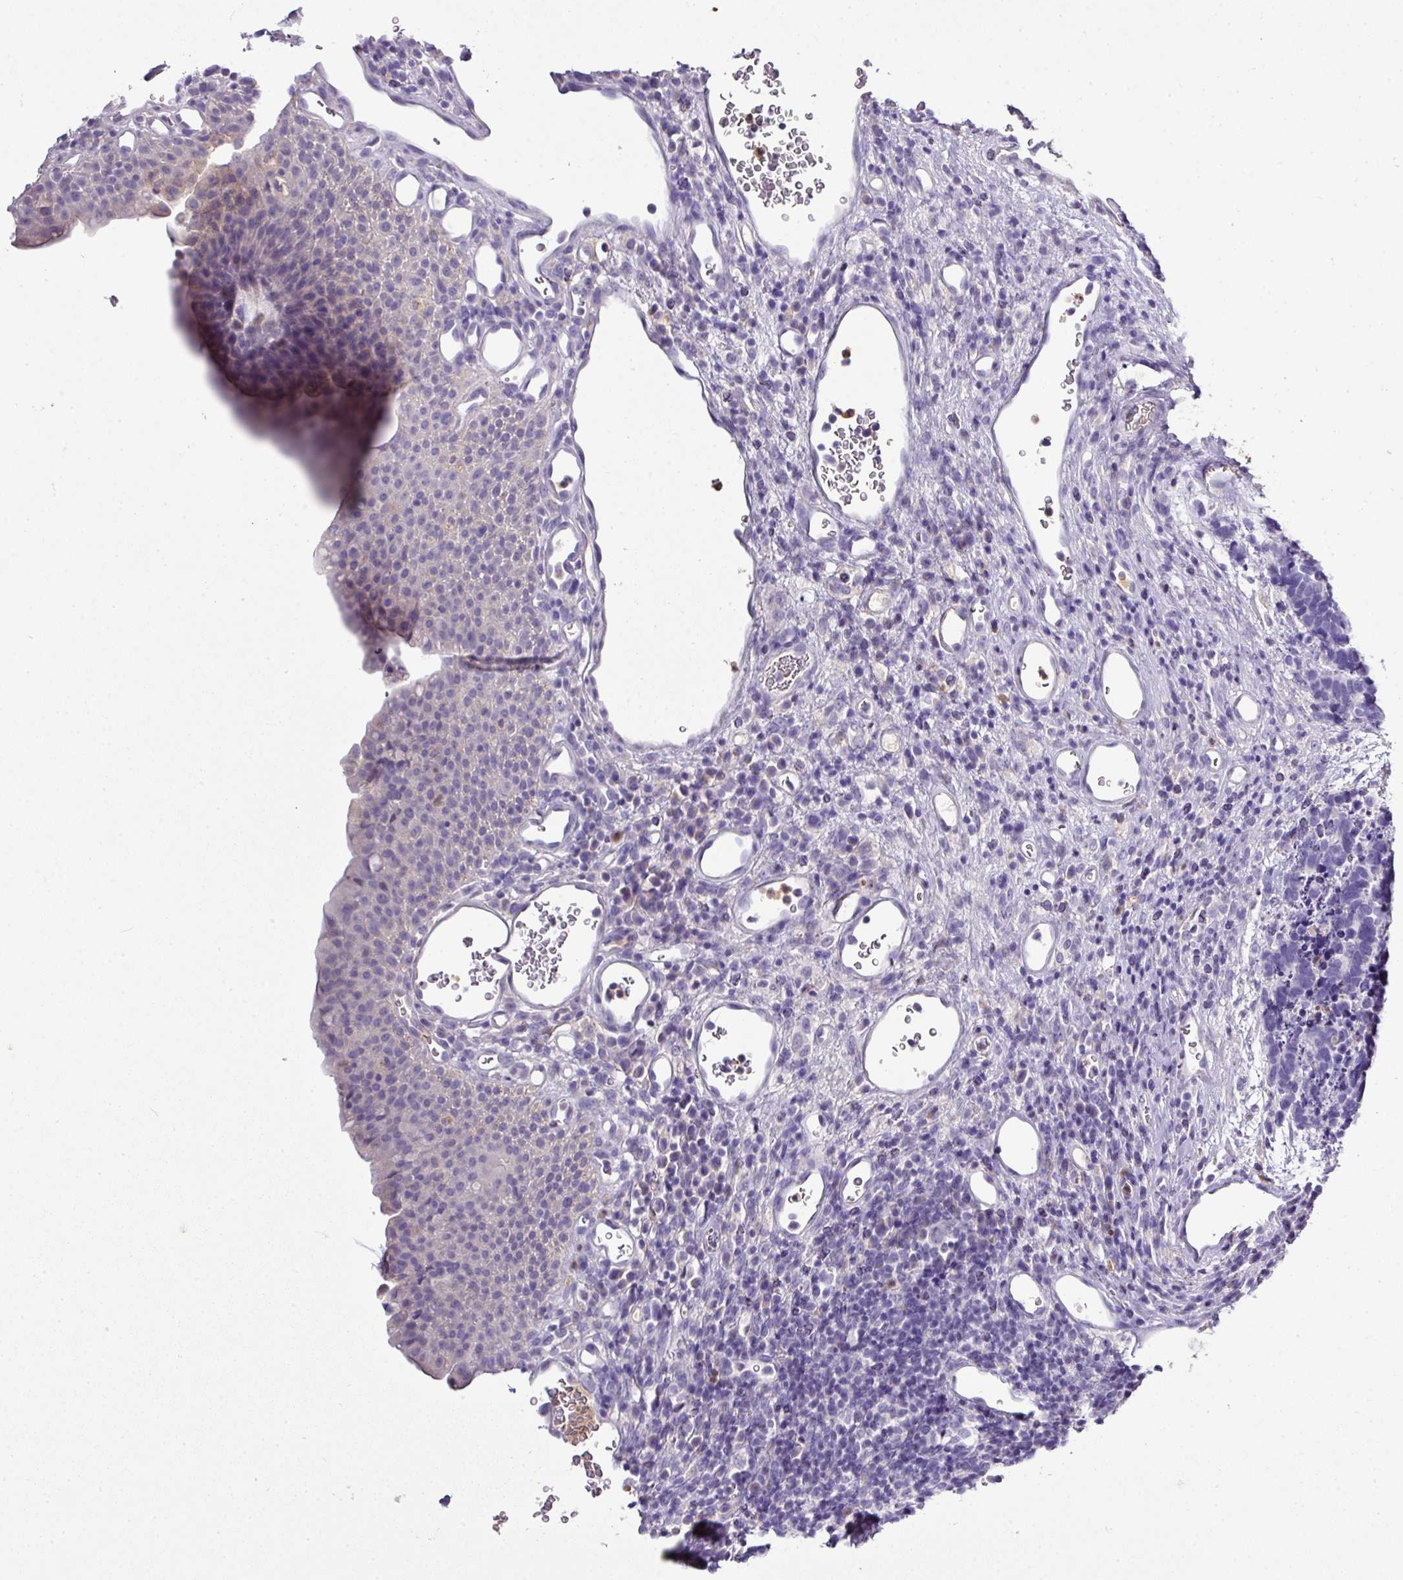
{"staining": {"intensity": "negative", "quantity": "none", "location": "none"}, "tissue": "carcinoid", "cell_type": "Tumor cells", "image_type": "cancer", "snomed": [{"axis": "morphology", "description": "Carcinoma, NOS"}, {"axis": "morphology", "description": "Carcinoid, malignant, NOS"}, {"axis": "topography", "description": "Urinary bladder"}], "caption": "Carcinoid stained for a protein using immunohistochemistry displays no expression tumor cells.", "gene": "CAB39L", "patient": {"sex": "male", "age": 57}}